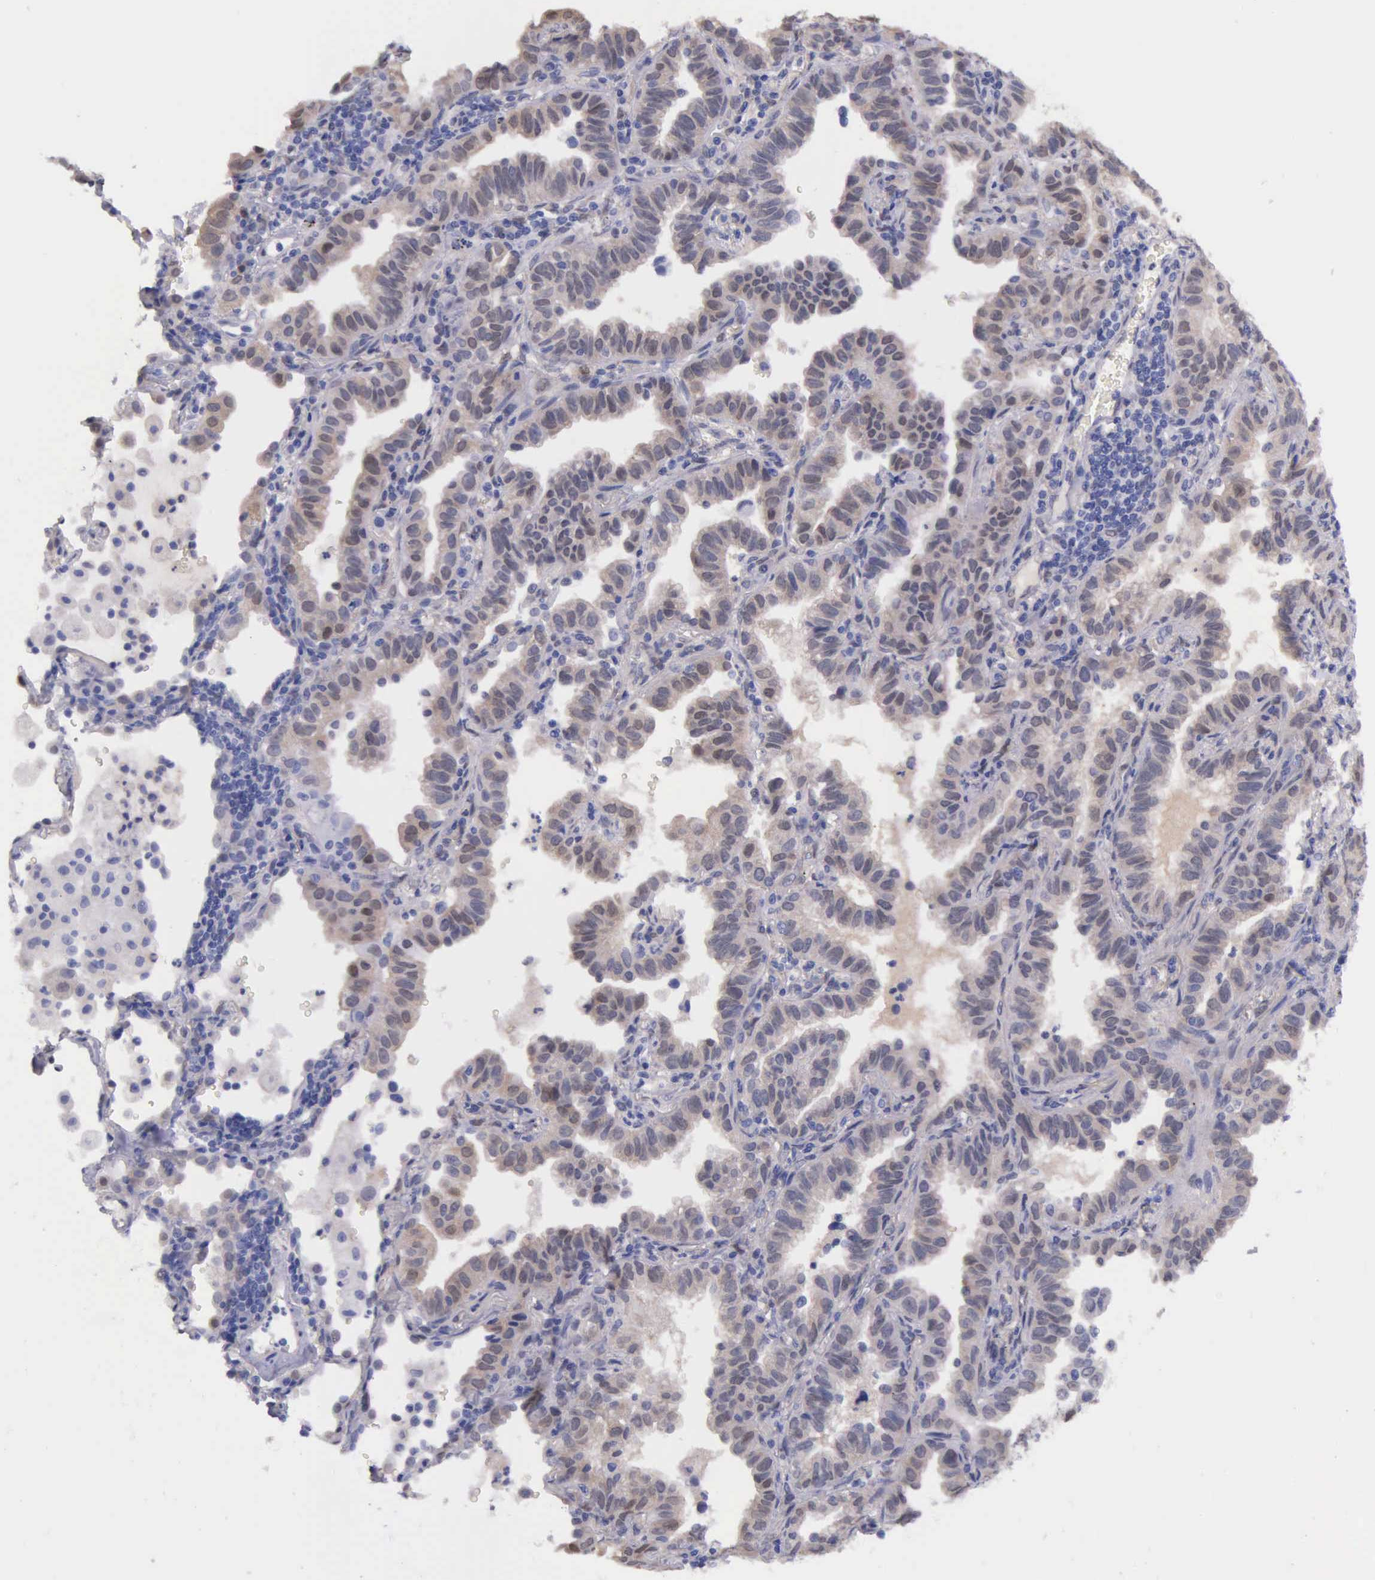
{"staining": {"intensity": "weak", "quantity": "25%-75%", "location": "cytoplasmic/membranous"}, "tissue": "lung cancer", "cell_type": "Tumor cells", "image_type": "cancer", "snomed": [{"axis": "morphology", "description": "Adenocarcinoma, NOS"}, {"axis": "topography", "description": "Lung"}], "caption": "IHC photomicrograph of human lung cancer stained for a protein (brown), which exhibits low levels of weak cytoplasmic/membranous positivity in about 25%-75% of tumor cells.", "gene": "GSTT2", "patient": {"sex": "female", "age": 50}}